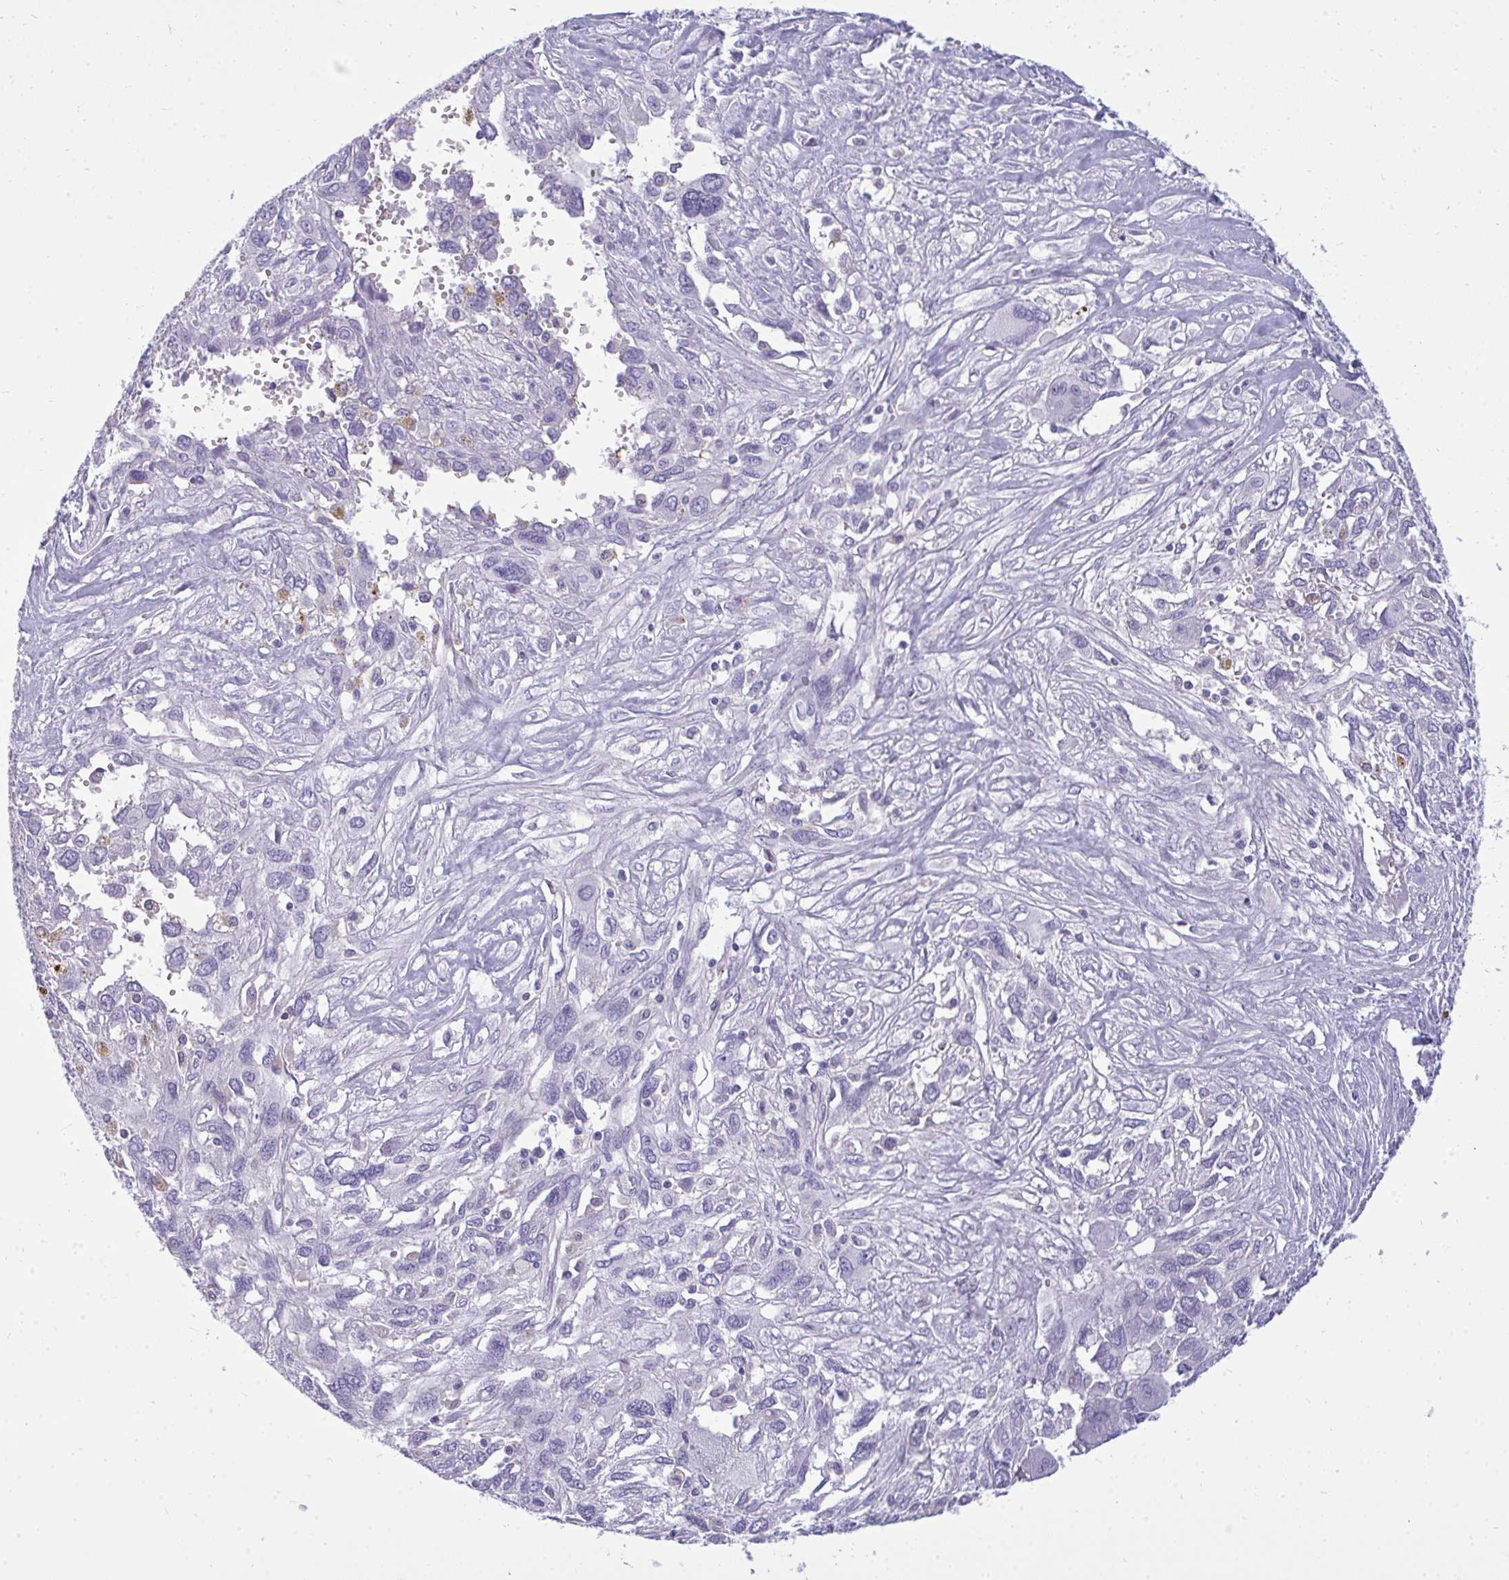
{"staining": {"intensity": "negative", "quantity": "none", "location": "none"}, "tissue": "pancreatic cancer", "cell_type": "Tumor cells", "image_type": "cancer", "snomed": [{"axis": "morphology", "description": "Adenocarcinoma, NOS"}, {"axis": "topography", "description": "Pancreas"}], "caption": "An image of pancreatic adenocarcinoma stained for a protein displays no brown staining in tumor cells. (Immunohistochemistry (ihc), brightfield microscopy, high magnification).", "gene": "FABP3", "patient": {"sex": "female", "age": 47}}